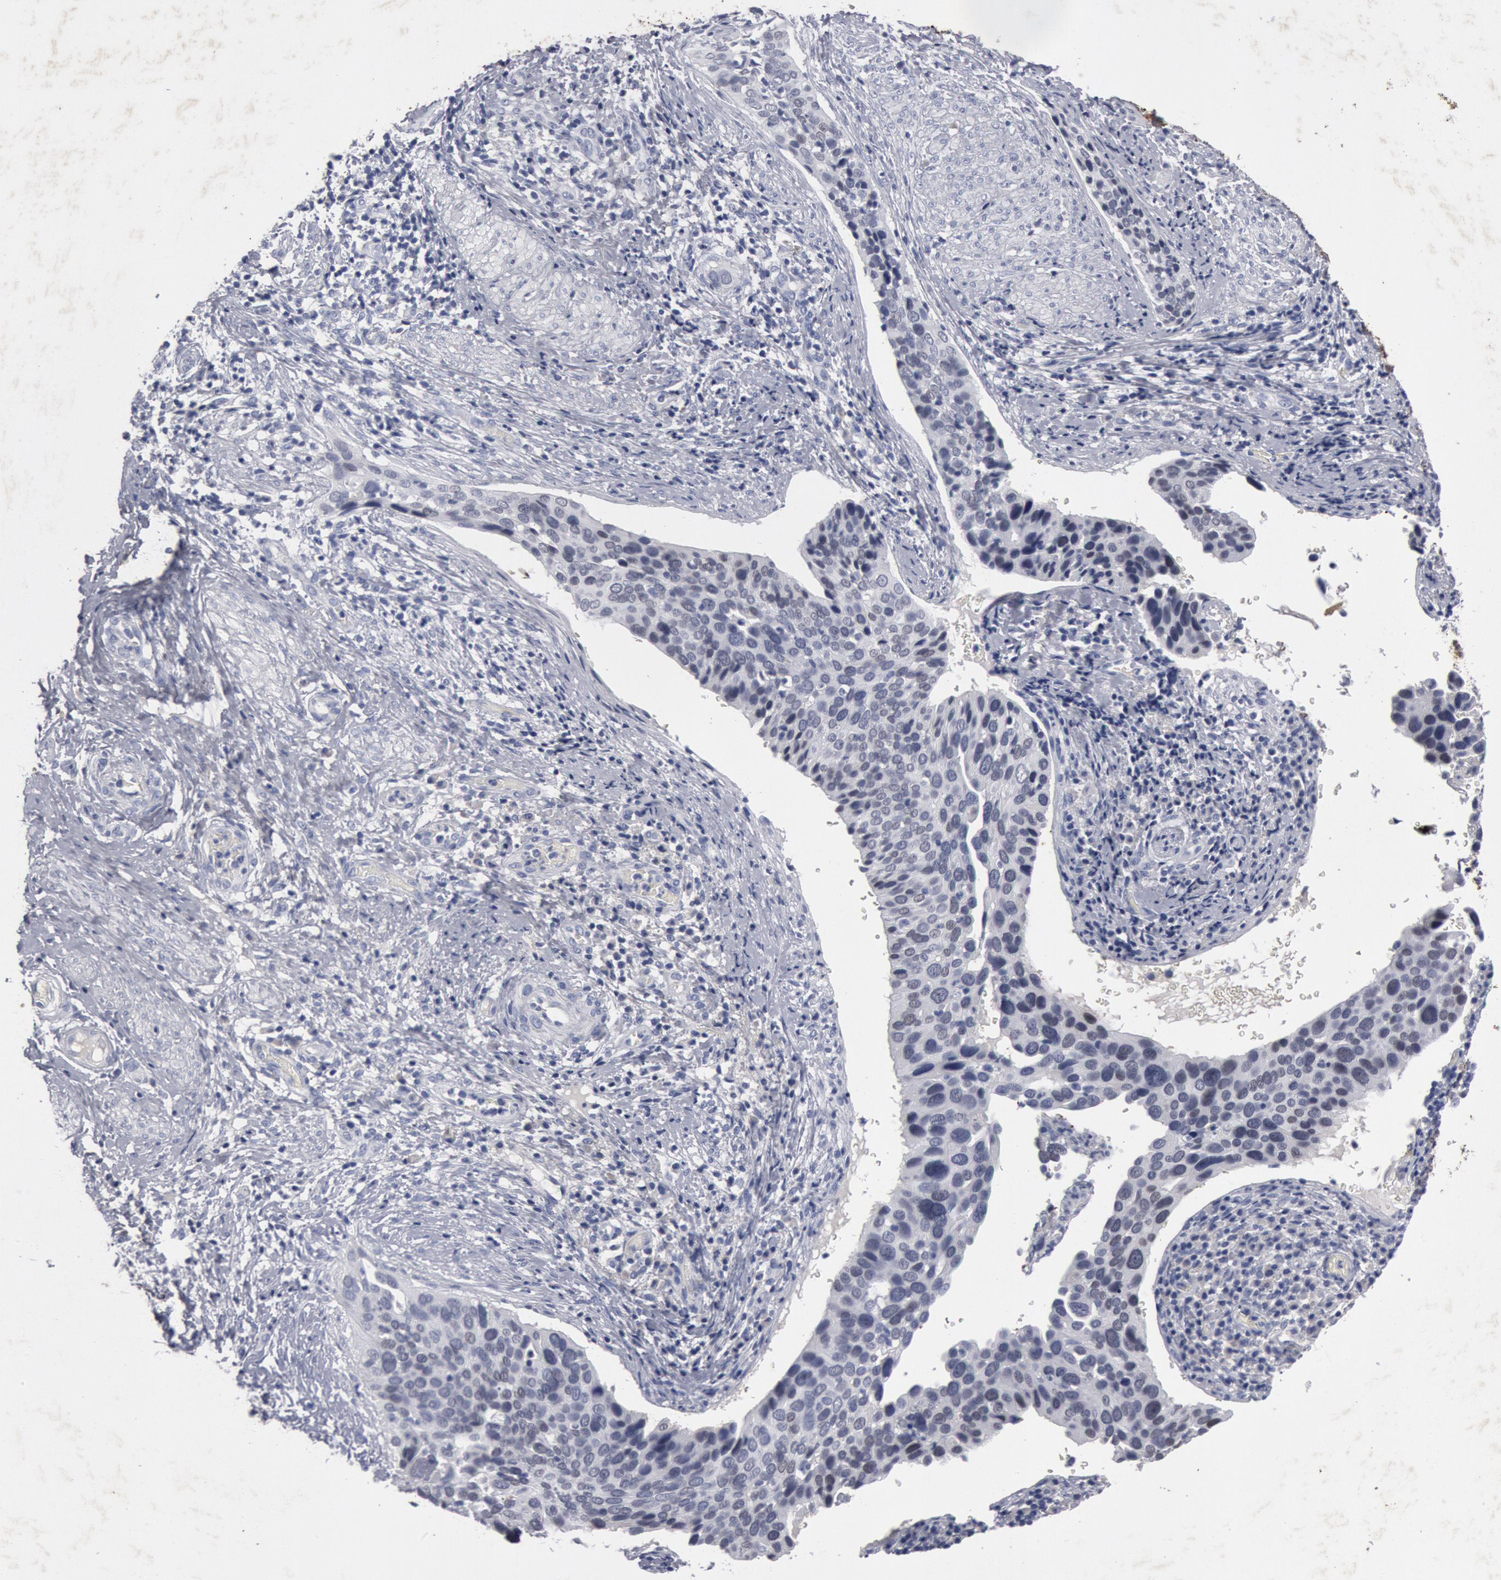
{"staining": {"intensity": "negative", "quantity": "none", "location": "none"}, "tissue": "cervical cancer", "cell_type": "Tumor cells", "image_type": "cancer", "snomed": [{"axis": "morphology", "description": "Squamous cell carcinoma, NOS"}, {"axis": "topography", "description": "Cervix"}], "caption": "A high-resolution micrograph shows IHC staining of cervical squamous cell carcinoma, which displays no significant staining in tumor cells.", "gene": "FOXA2", "patient": {"sex": "female", "age": 31}}